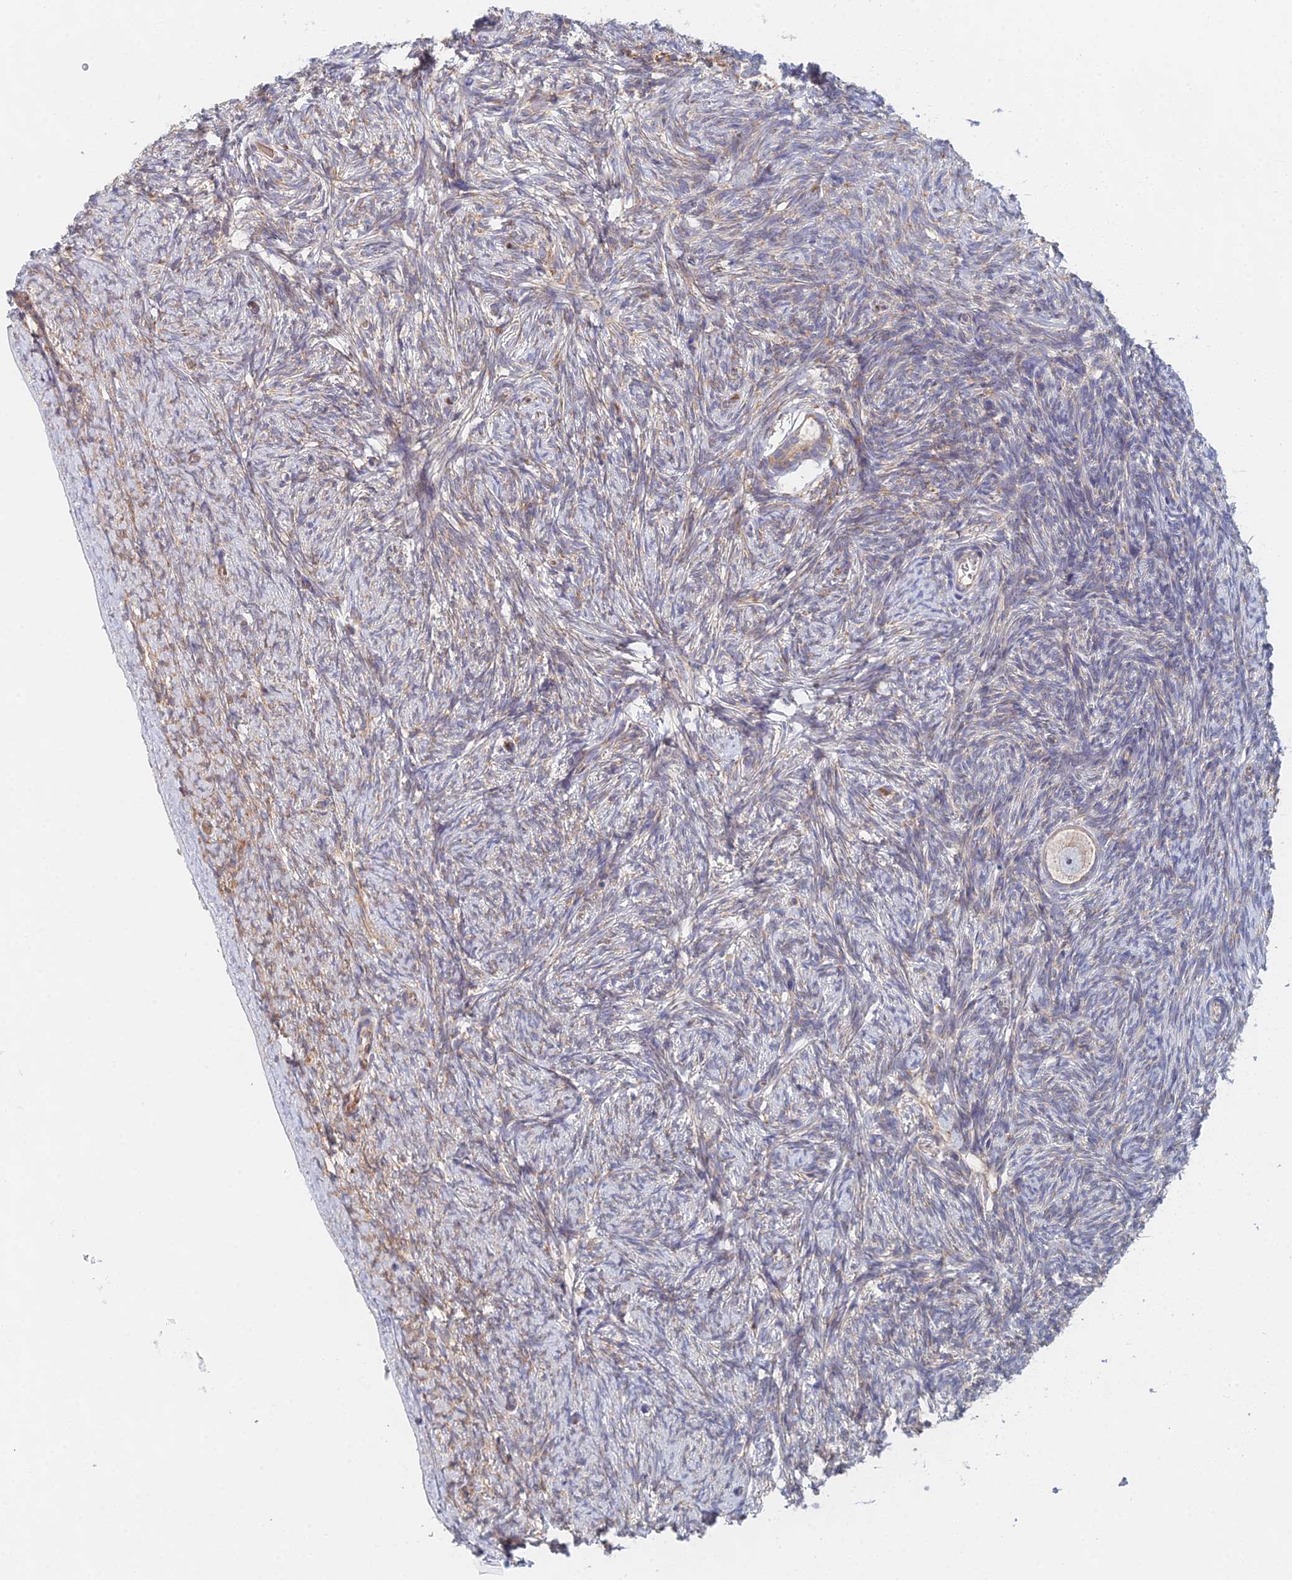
{"staining": {"intensity": "weak", "quantity": ">75%", "location": "cytoplasmic/membranous"}, "tissue": "ovary", "cell_type": "Follicle cells", "image_type": "normal", "snomed": [{"axis": "morphology", "description": "Normal tissue, NOS"}, {"axis": "topography", "description": "Ovary"}], "caption": "Immunohistochemistry staining of unremarkable ovary, which exhibits low levels of weak cytoplasmic/membranous expression in approximately >75% of follicle cells indicating weak cytoplasmic/membranous protein staining. The staining was performed using DAB (brown) for protein detection and nuclei were counterstained in hematoxylin (blue).", "gene": "ELOF1", "patient": {"sex": "female", "age": 44}}